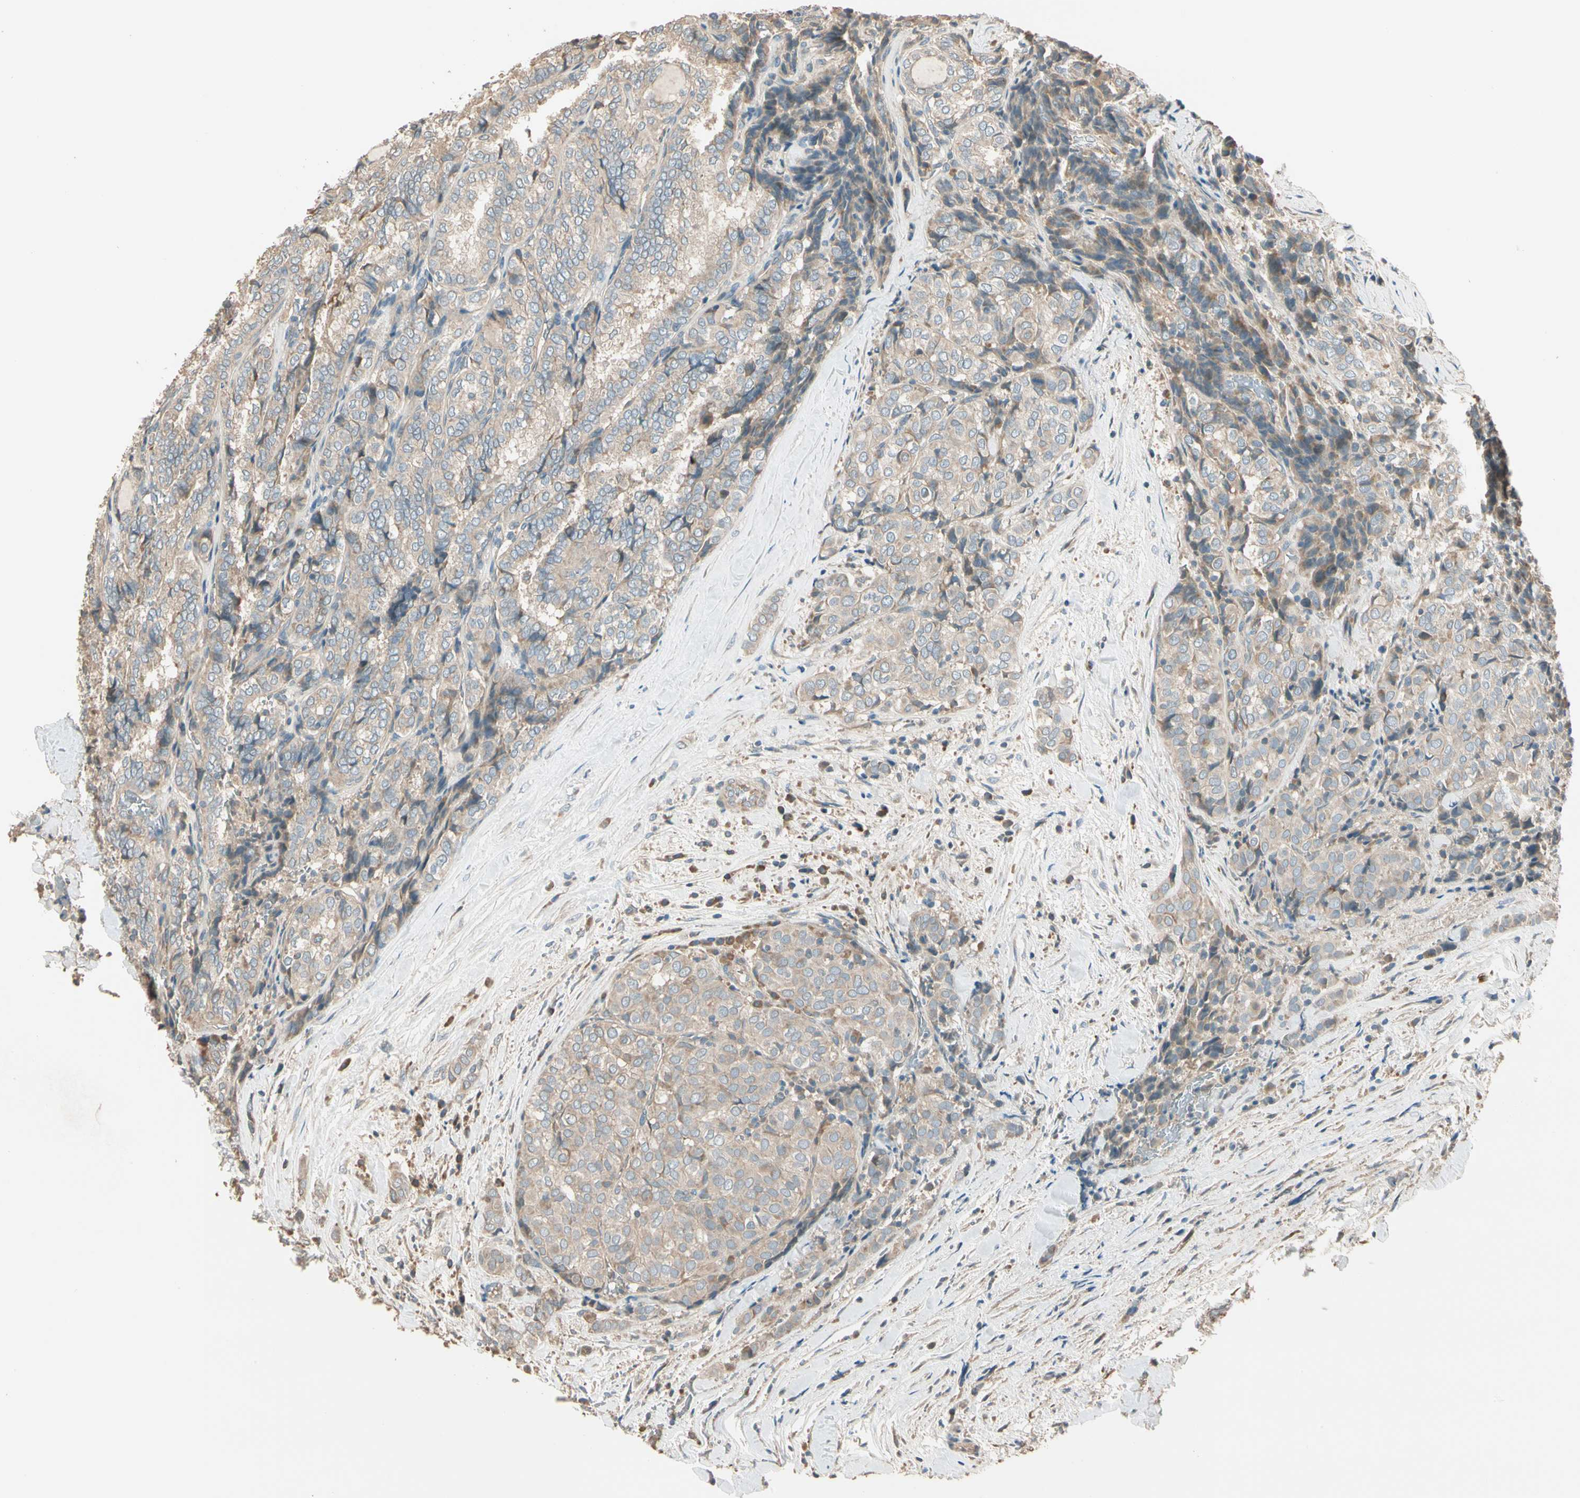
{"staining": {"intensity": "weak", "quantity": ">75%", "location": "cytoplasmic/membranous"}, "tissue": "thyroid cancer", "cell_type": "Tumor cells", "image_type": "cancer", "snomed": [{"axis": "morphology", "description": "Normal tissue, NOS"}, {"axis": "morphology", "description": "Papillary adenocarcinoma, NOS"}, {"axis": "topography", "description": "Thyroid gland"}], "caption": "Immunohistochemical staining of thyroid papillary adenocarcinoma exhibits low levels of weak cytoplasmic/membranous staining in about >75% of tumor cells.", "gene": "TNFRSF21", "patient": {"sex": "female", "age": 30}}